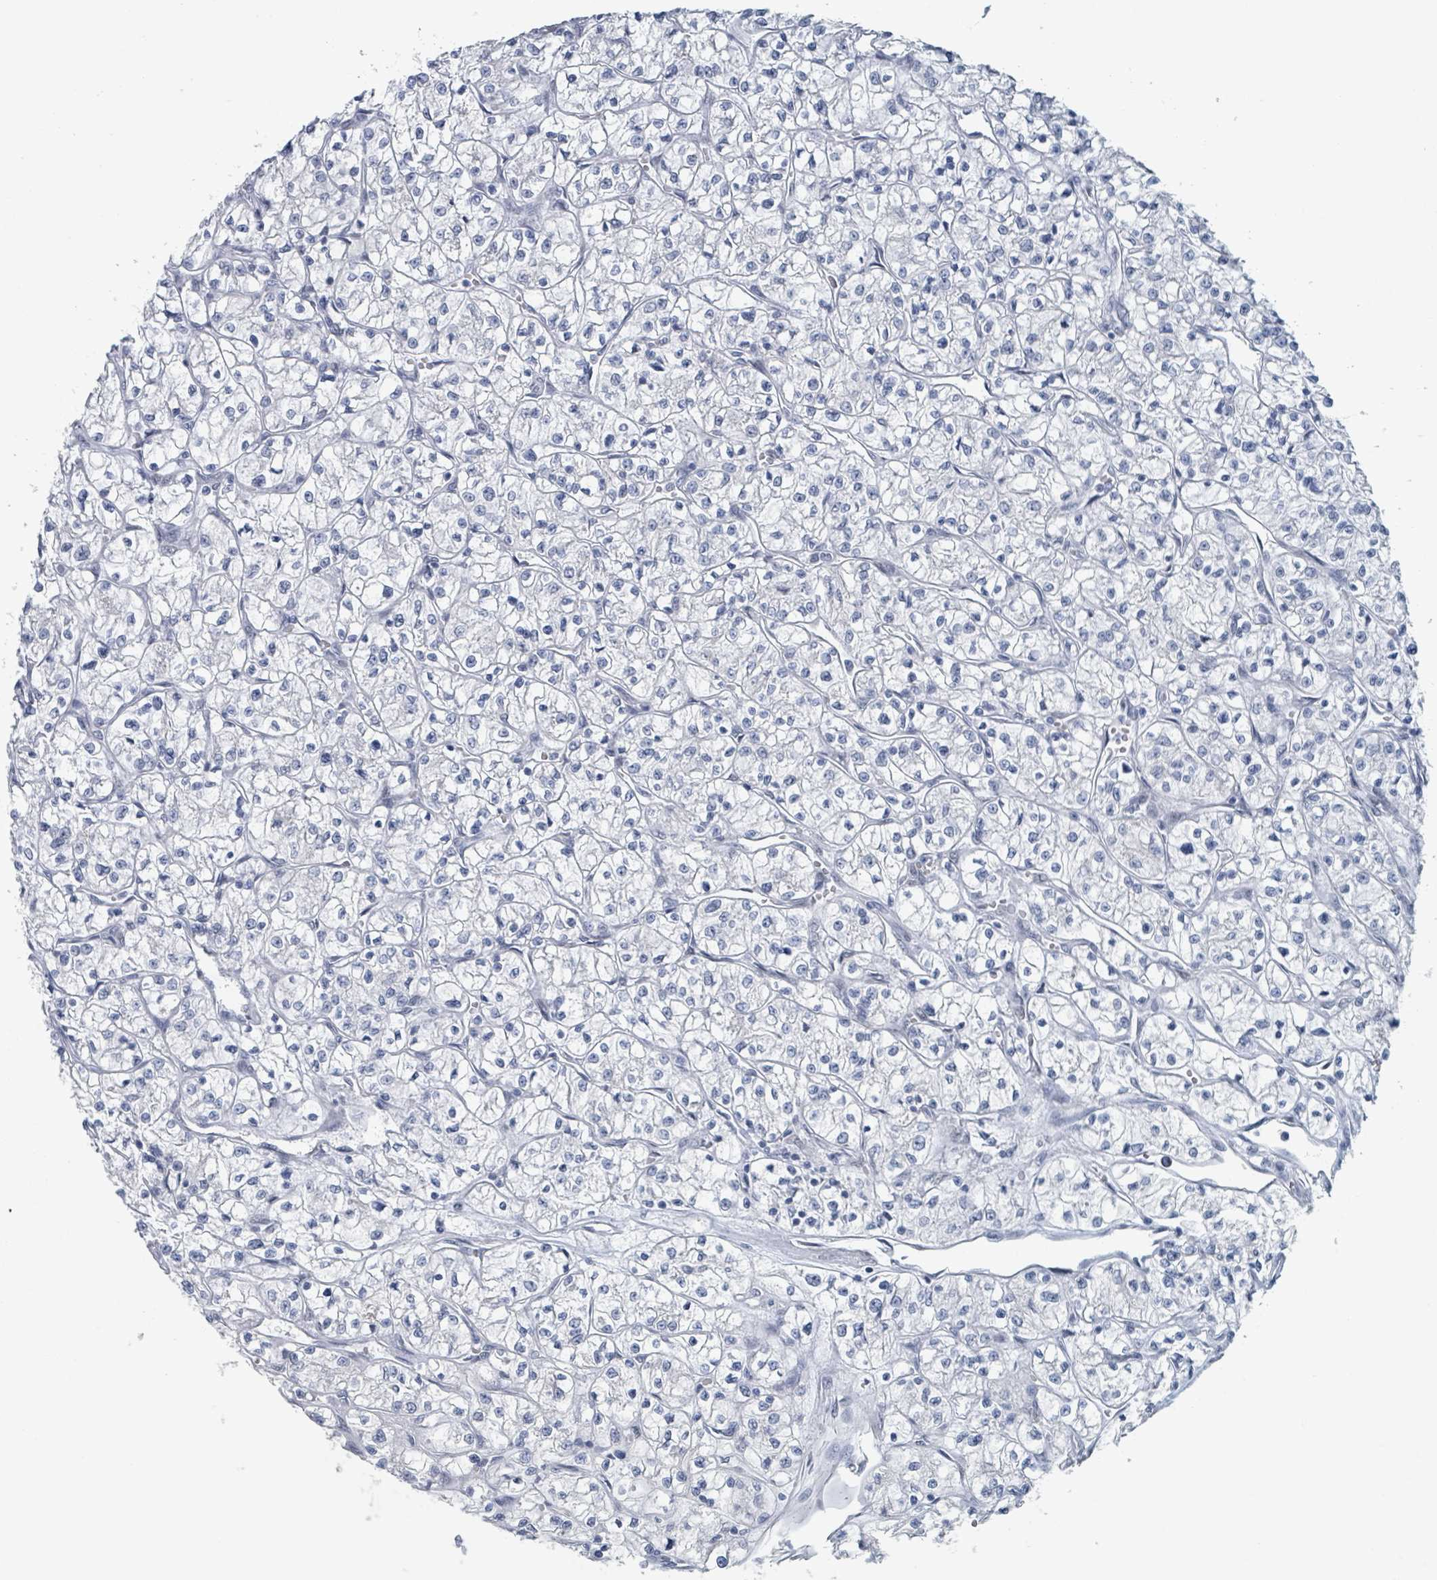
{"staining": {"intensity": "negative", "quantity": "none", "location": "none"}, "tissue": "renal cancer", "cell_type": "Tumor cells", "image_type": "cancer", "snomed": [{"axis": "morphology", "description": "Adenocarcinoma, NOS"}, {"axis": "topography", "description": "Kidney"}], "caption": "Renal adenocarcinoma was stained to show a protein in brown. There is no significant expression in tumor cells.", "gene": "EHMT2", "patient": {"sex": "female", "age": 64}}